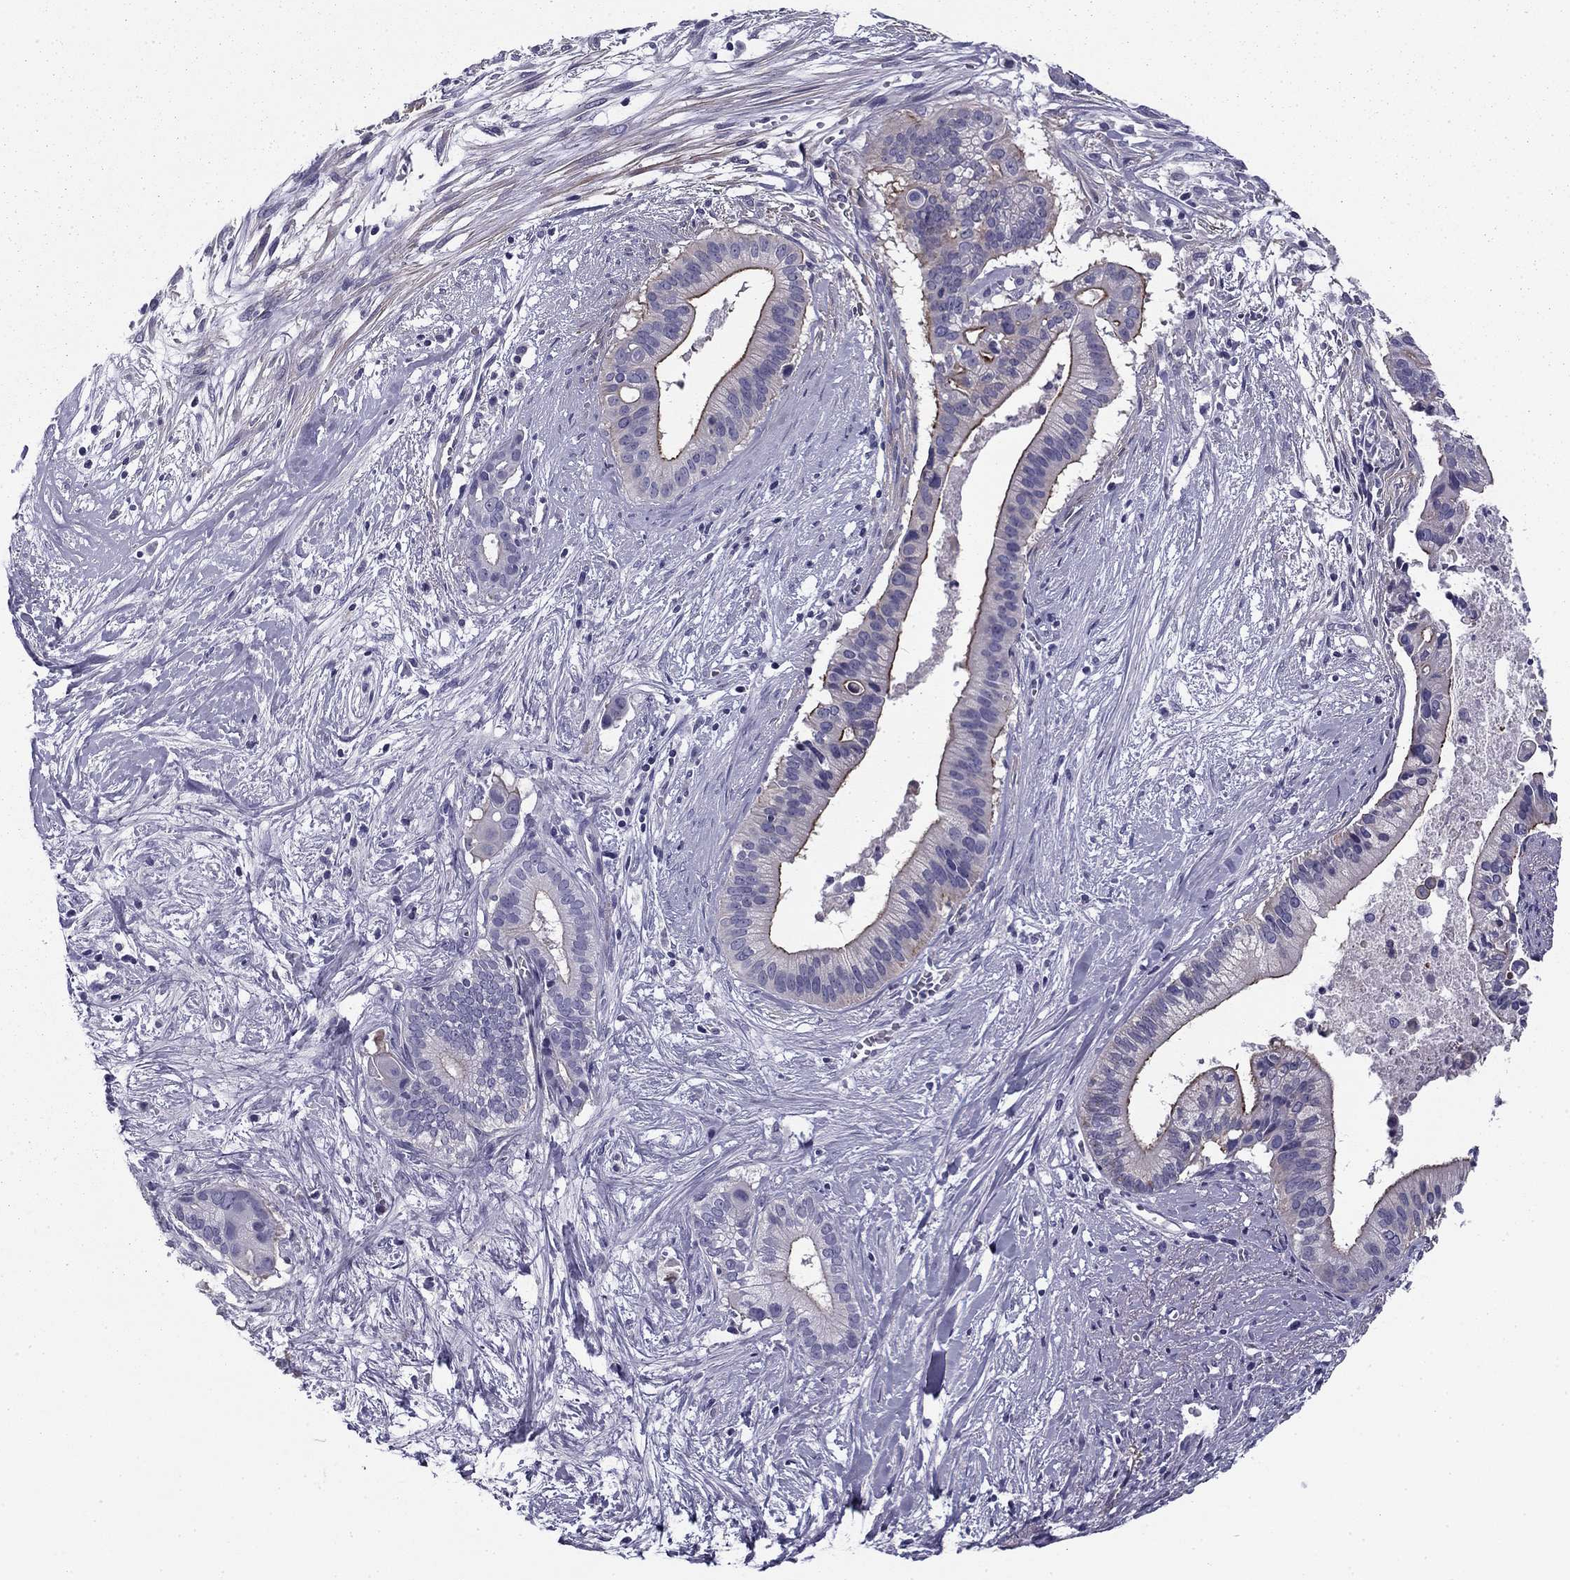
{"staining": {"intensity": "strong", "quantity": "25%-75%", "location": "cytoplasmic/membranous"}, "tissue": "pancreatic cancer", "cell_type": "Tumor cells", "image_type": "cancer", "snomed": [{"axis": "morphology", "description": "Adenocarcinoma, NOS"}, {"axis": "topography", "description": "Pancreas"}], "caption": "Immunohistochemical staining of human adenocarcinoma (pancreatic) reveals strong cytoplasmic/membranous protein staining in approximately 25%-75% of tumor cells.", "gene": "FLNC", "patient": {"sex": "male", "age": 61}}